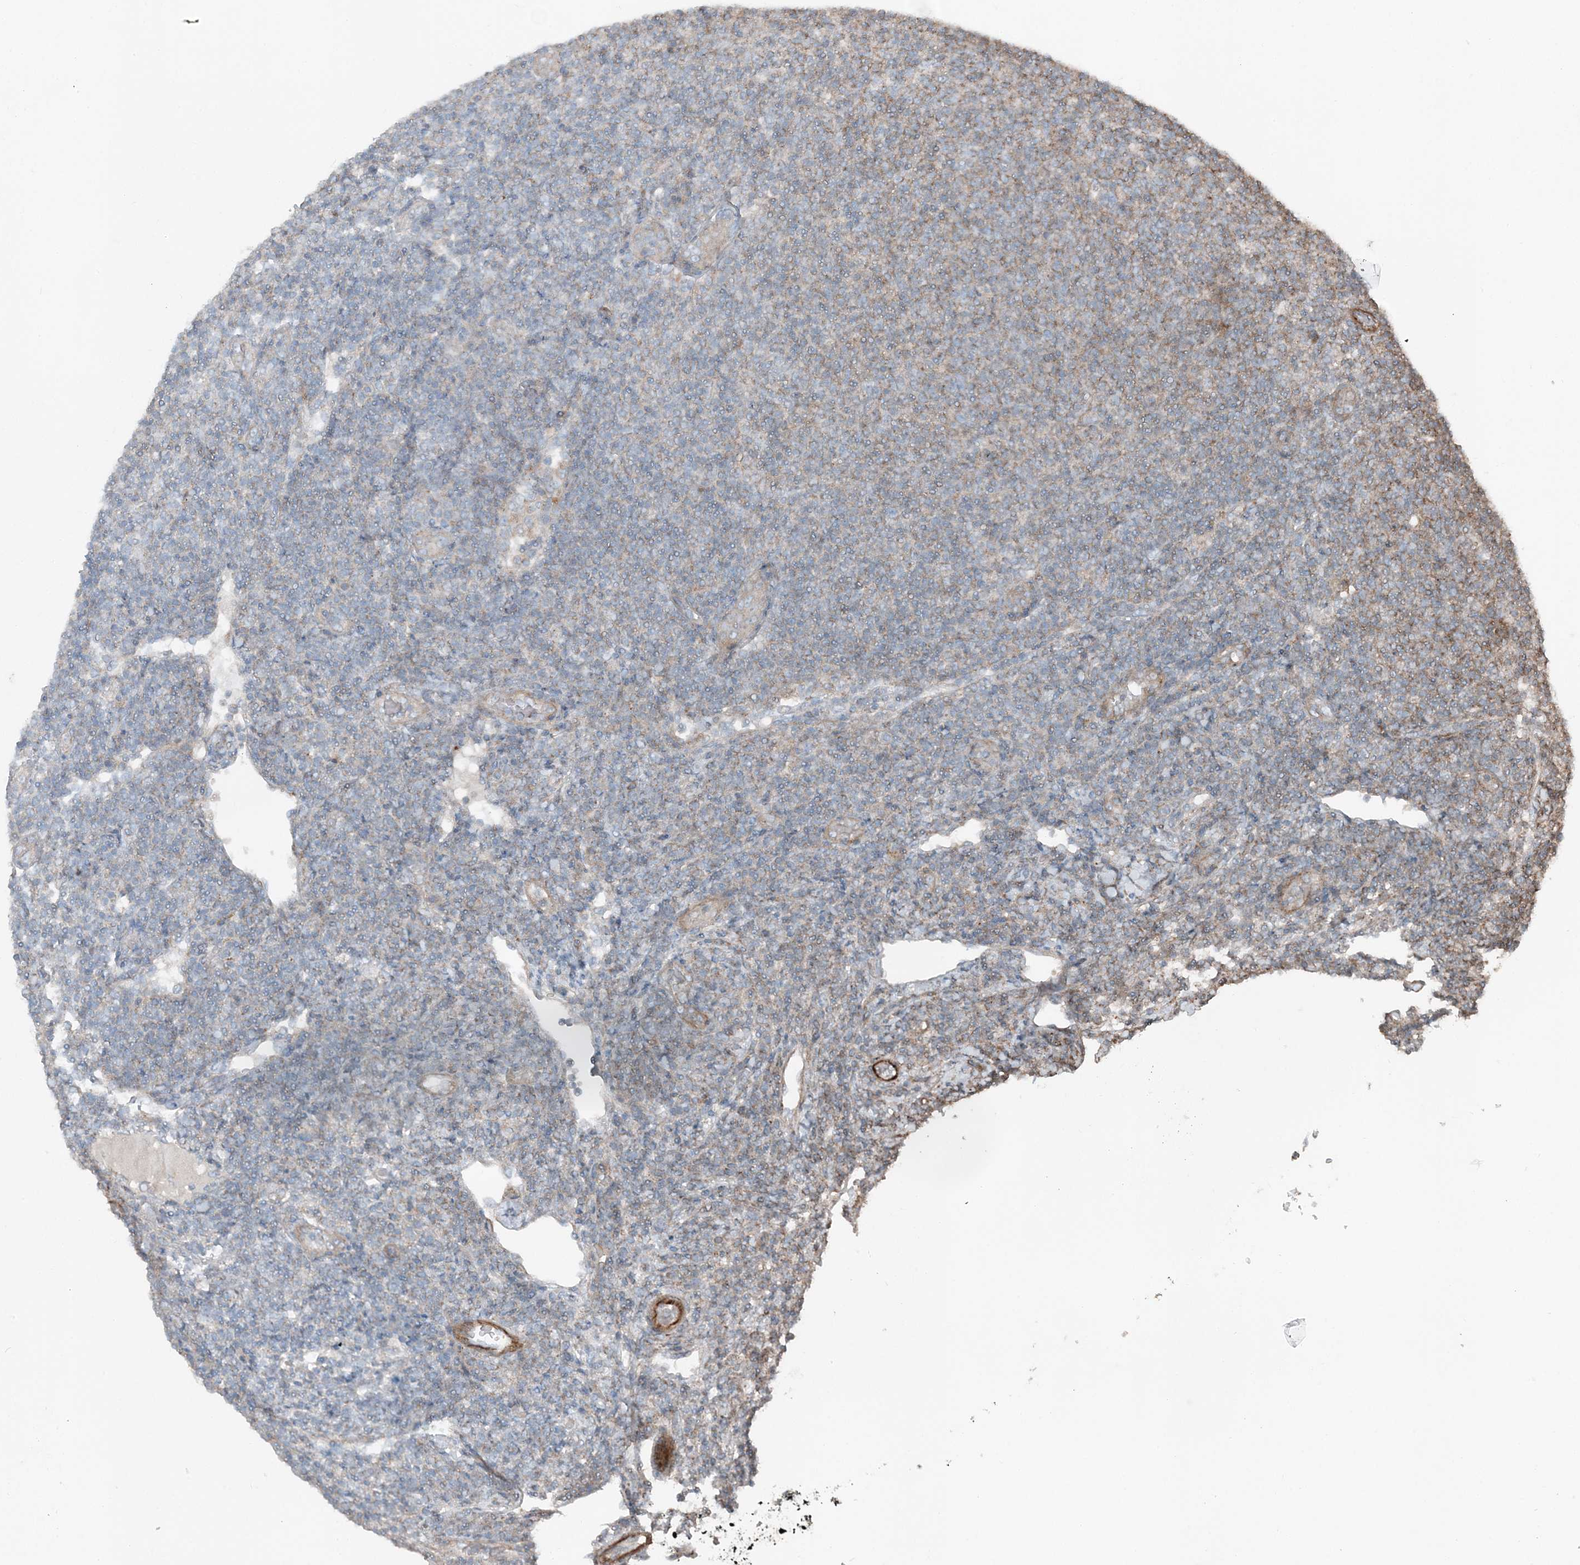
{"staining": {"intensity": "moderate", "quantity": "<25%", "location": "cytoplasmic/membranous"}, "tissue": "lymphoma", "cell_type": "Tumor cells", "image_type": "cancer", "snomed": [{"axis": "morphology", "description": "Malignant lymphoma, non-Hodgkin's type, Low grade"}, {"axis": "topography", "description": "Lymph node"}], "caption": "Low-grade malignant lymphoma, non-Hodgkin's type stained with DAB IHC demonstrates low levels of moderate cytoplasmic/membranous expression in about <25% of tumor cells.", "gene": "KY", "patient": {"sex": "male", "age": 66}}